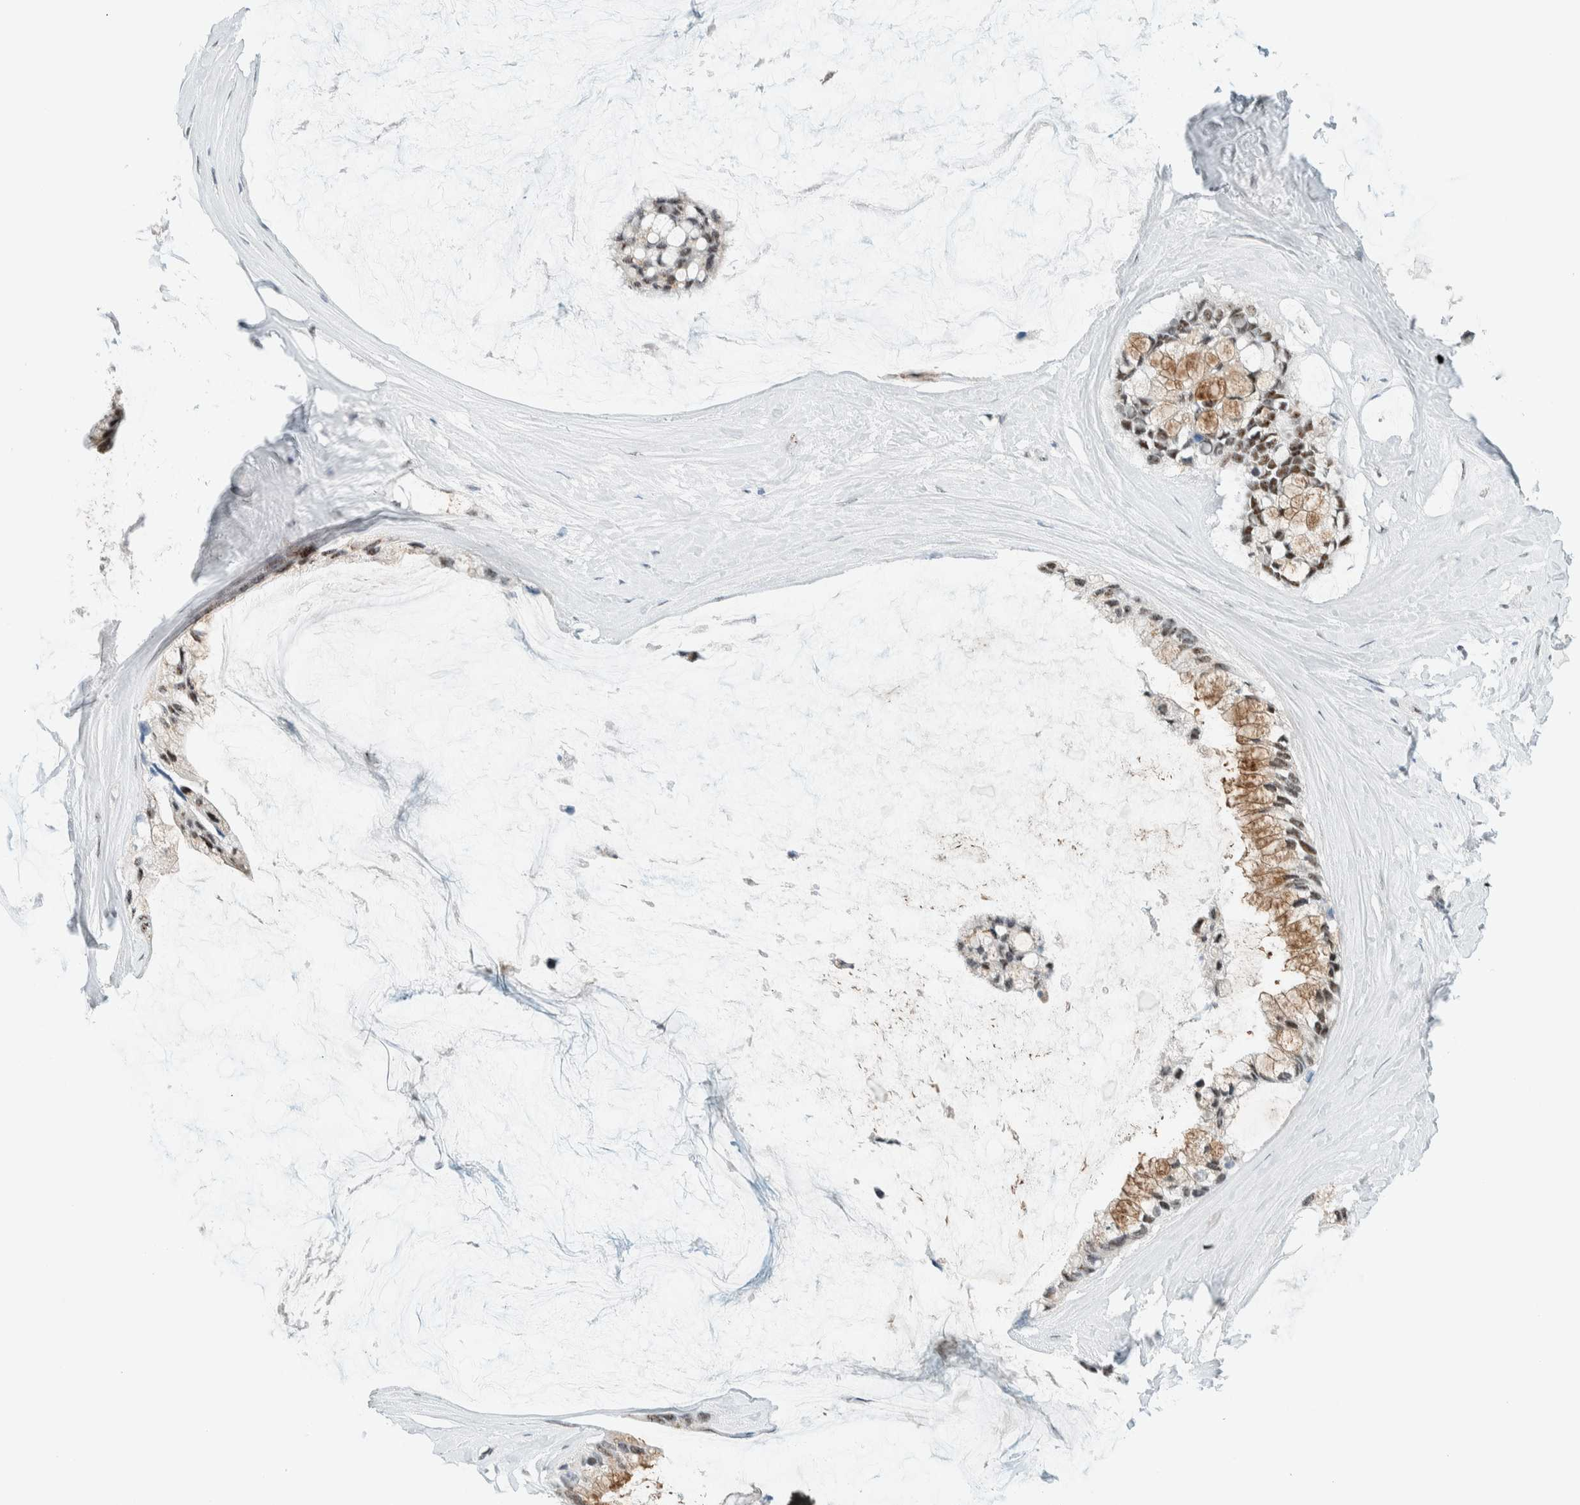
{"staining": {"intensity": "moderate", "quantity": ">75%", "location": "cytoplasmic/membranous,nuclear"}, "tissue": "ovarian cancer", "cell_type": "Tumor cells", "image_type": "cancer", "snomed": [{"axis": "morphology", "description": "Cystadenocarcinoma, mucinous, NOS"}, {"axis": "topography", "description": "Ovary"}], "caption": "Immunohistochemical staining of human ovarian cancer exhibits medium levels of moderate cytoplasmic/membranous and nuclear protein staining in about >75% of tumor cells.", "gene": "CYSRT1", "patient": {"sex": "female", "age": 39}}